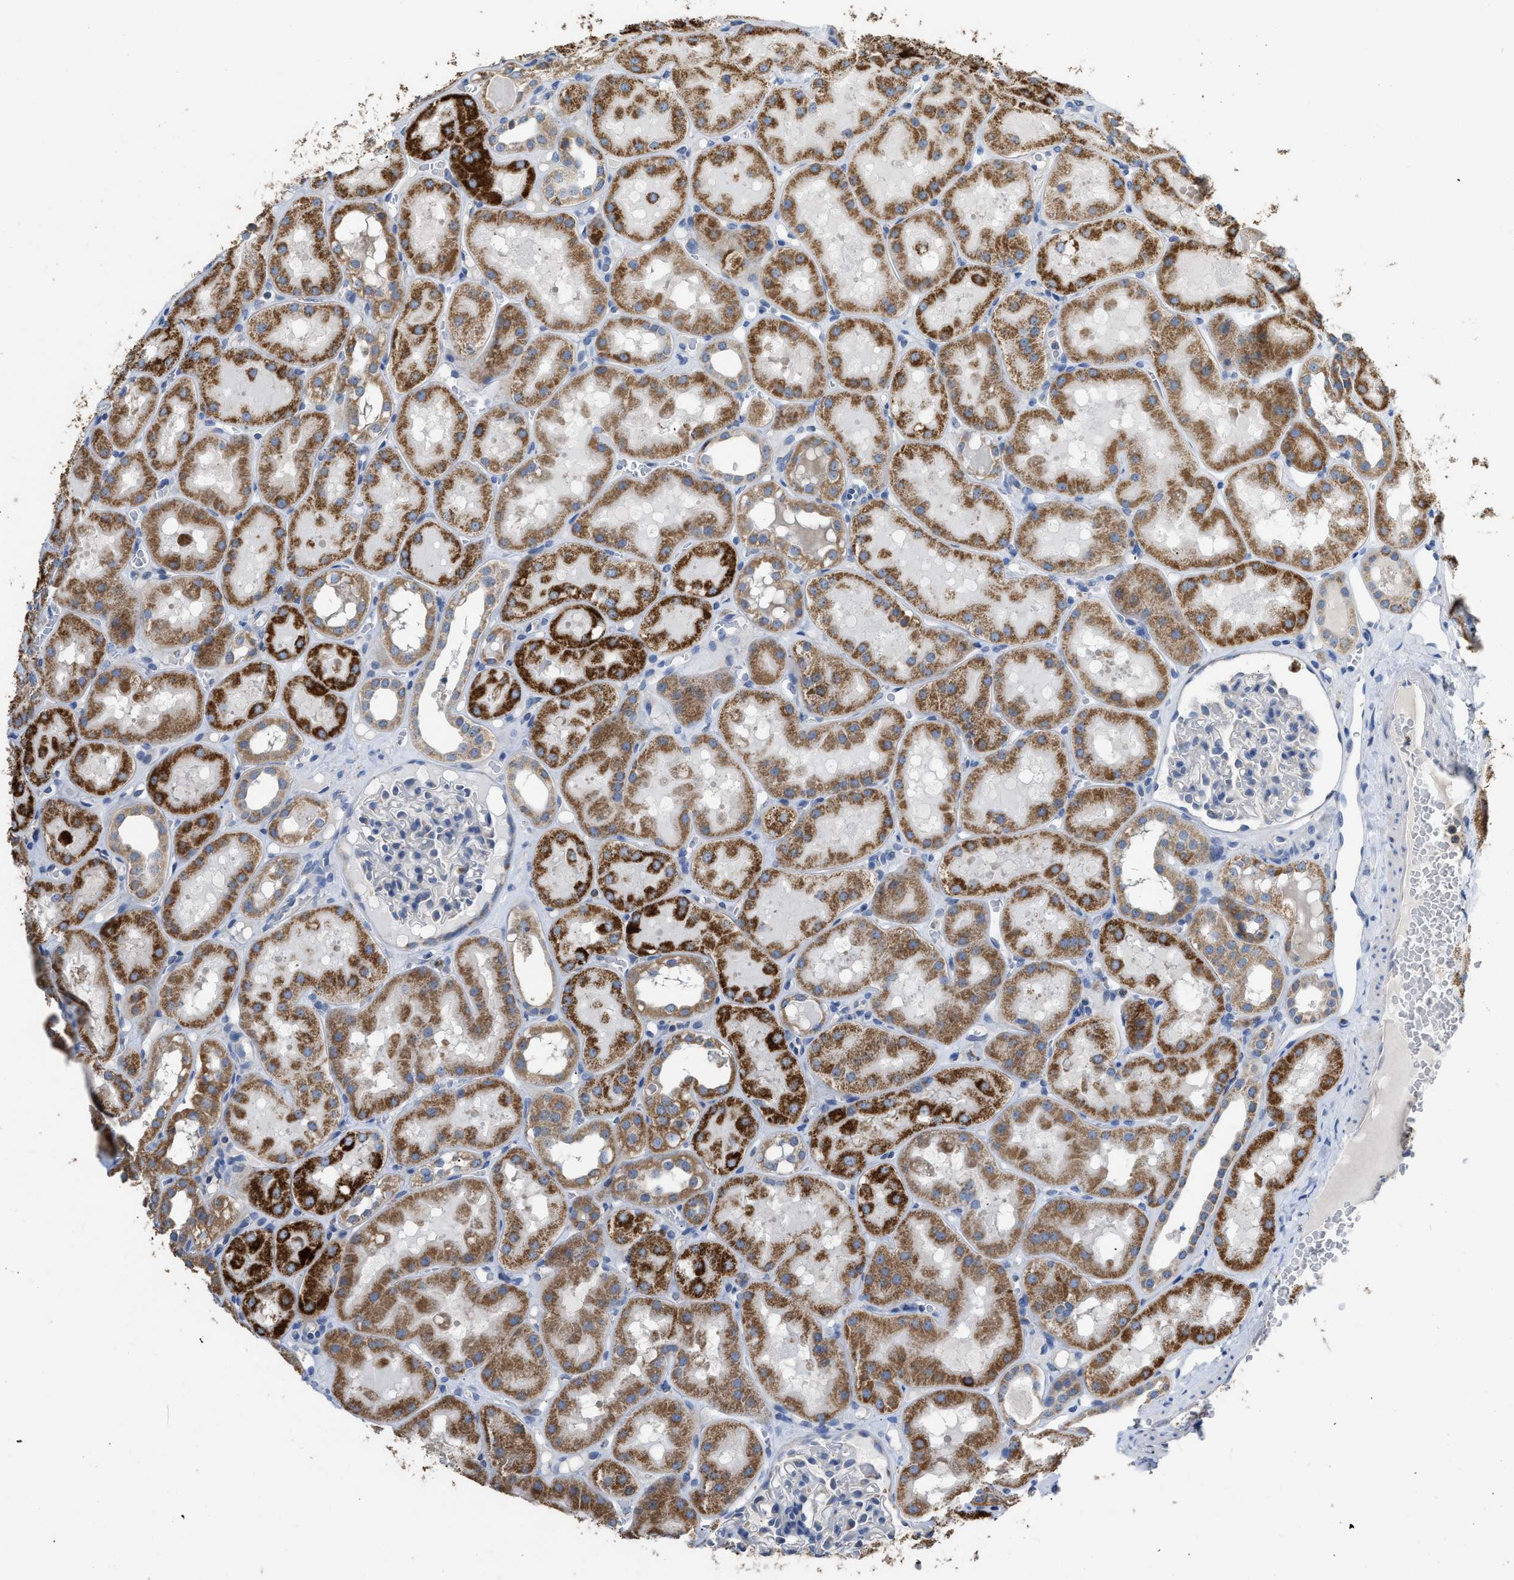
{"staining": {"intensity": "negative", "quantity": "none", "location": "none"}, "tissue": "kidney", "cell_type": "Cells in glomeruli", "image_type": "normal", "snomed": [{"axis": "morphology", "description": "Normal tissue, NOS"}, {"axis": "topography", "description": "Kidney"}, {"axis": "topography", "description": "Urinary bladder"}], "caption": "Protein analysis of unremarkable kidney displays no significant staining in cells in glomeruli.", "gene": "AK2", "patient": {"sex": "male", "age": 16}}